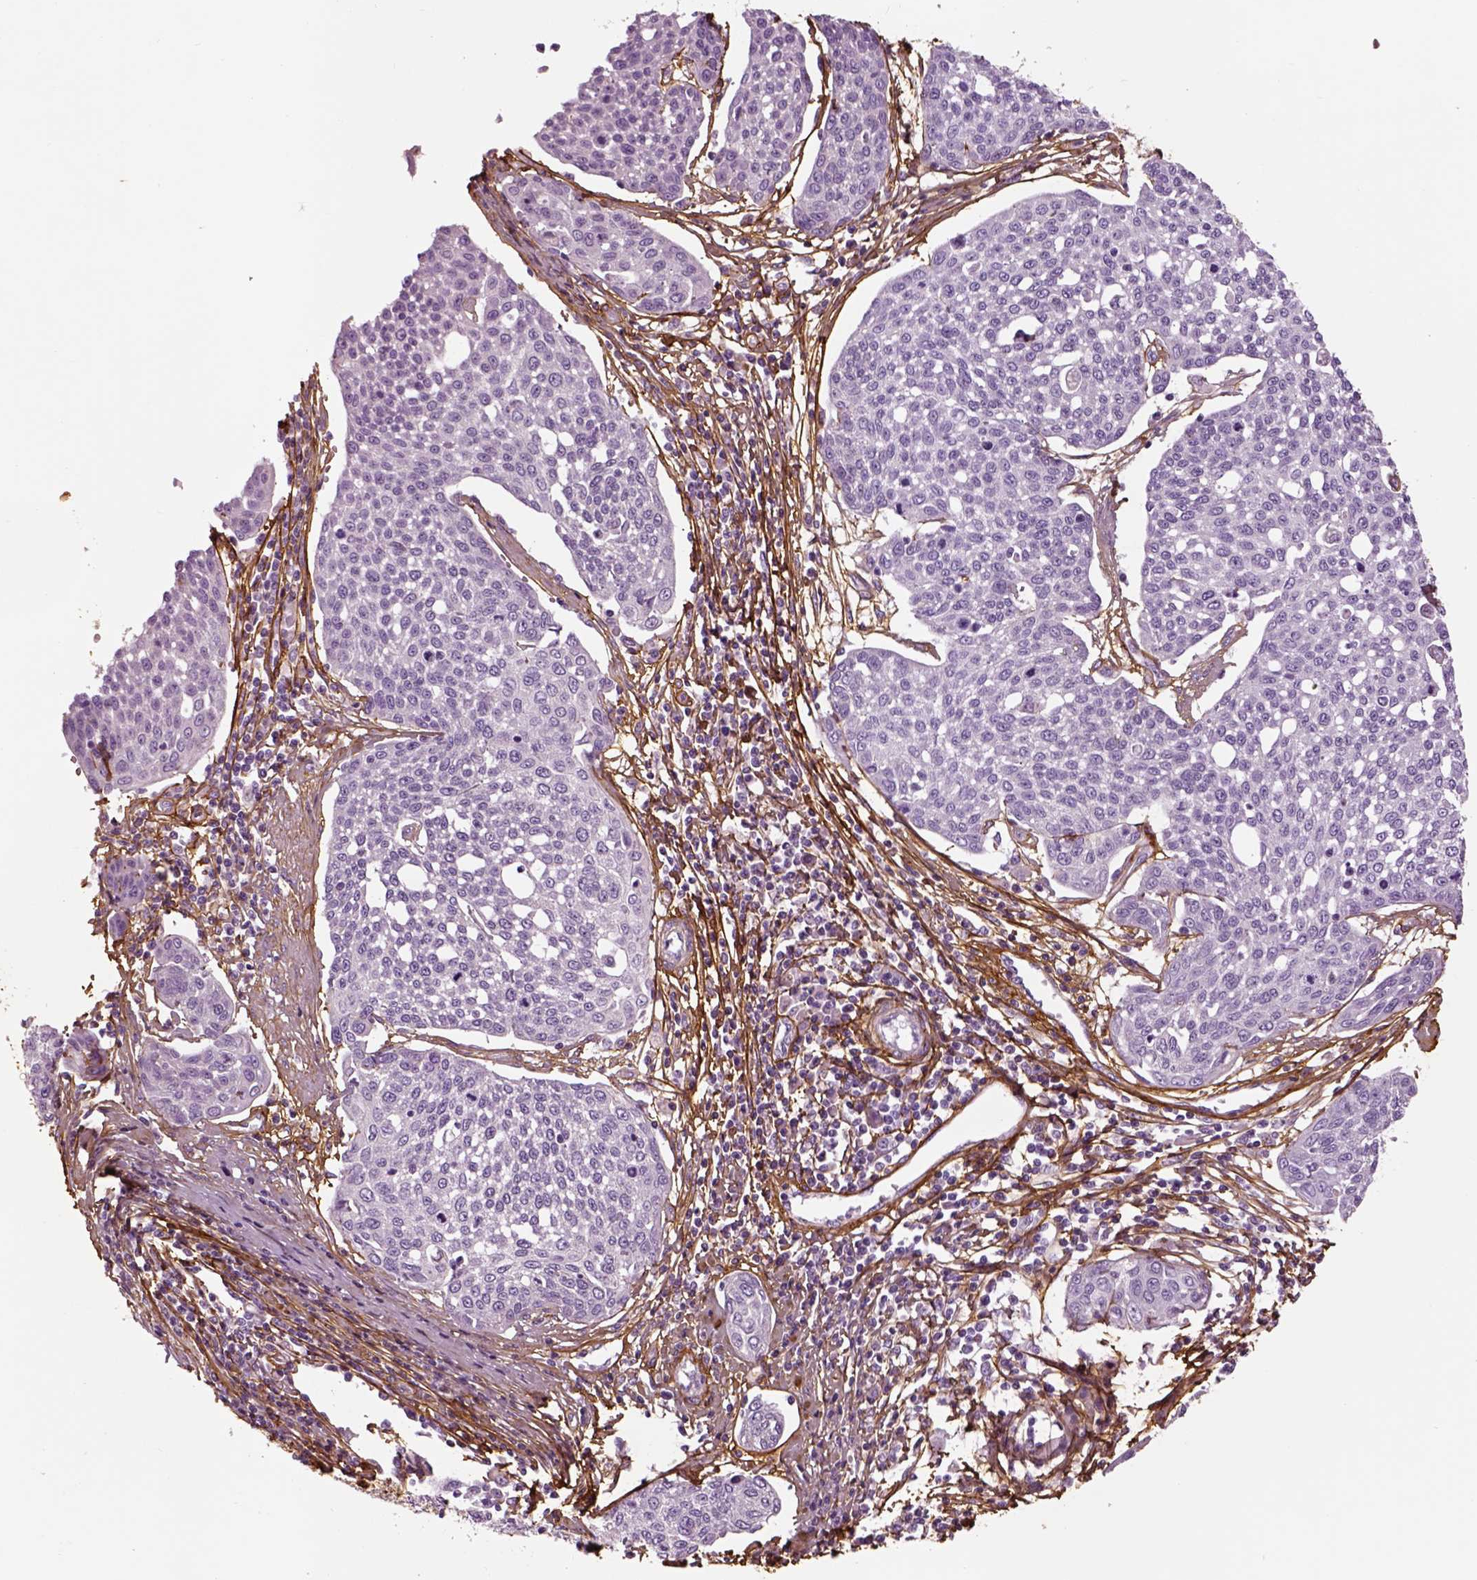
{"staining": {"intensity": "negative", "quantity": "none", "location": "none"}, "tissue": "cervical cancer", "cell_type": "Tumor cells", "image_type": "cancer", "snomed": [{"axis": "morphology", "description": "Squamous cell carcinoma, NOS"}, {"axis": "topography", "description": "Cervix"}], "caption": "Immunohistochemistry photomicrograph of neoplastic tissue: human cervical cancer stained with DAB (3,3'-diaminobenzidine) displays no significant protein positivity in tumor cells.", "gene": "COL6A2", "patient": {"sex": "female", "age": 34}}